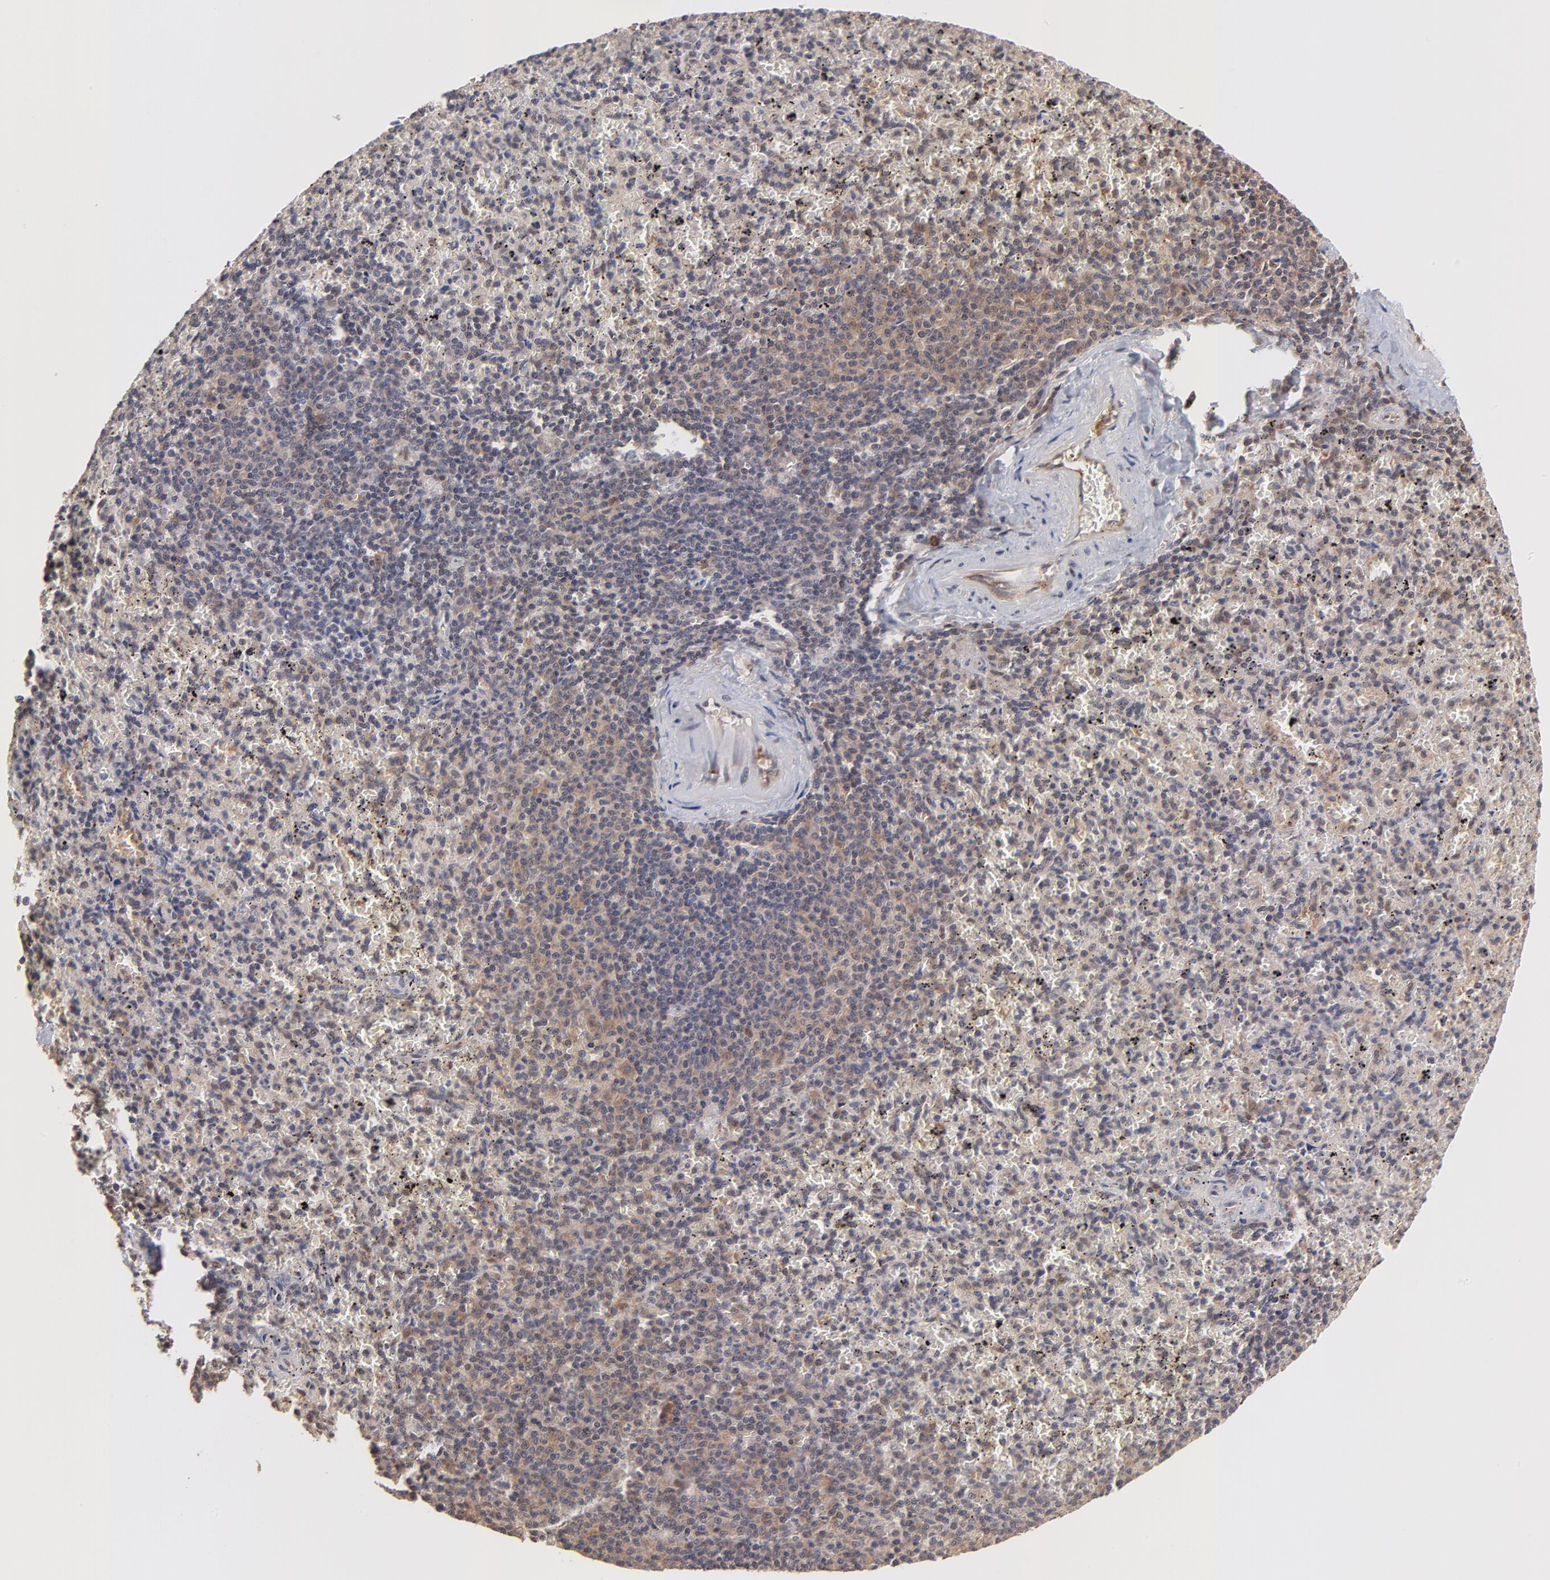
{"staining": {"intensity": "weak", "quantity": "<25%", "location": "nuclear"}, "tissue": "spleen", "cell_type": "Cells in red pulp", "image_type": "normal", "snomed": [{"axis": "morphology", "description": "Normal tissue, NOS"}, {"axis": "topography", "description": "Spleen"}], "caption": "Human spleen stained for a protein using immunohistochemistry (IHC) shows no expression in cells in red pulp.", "gene": "PSMC4", "patient": {"sex": "female", "age": 43}}